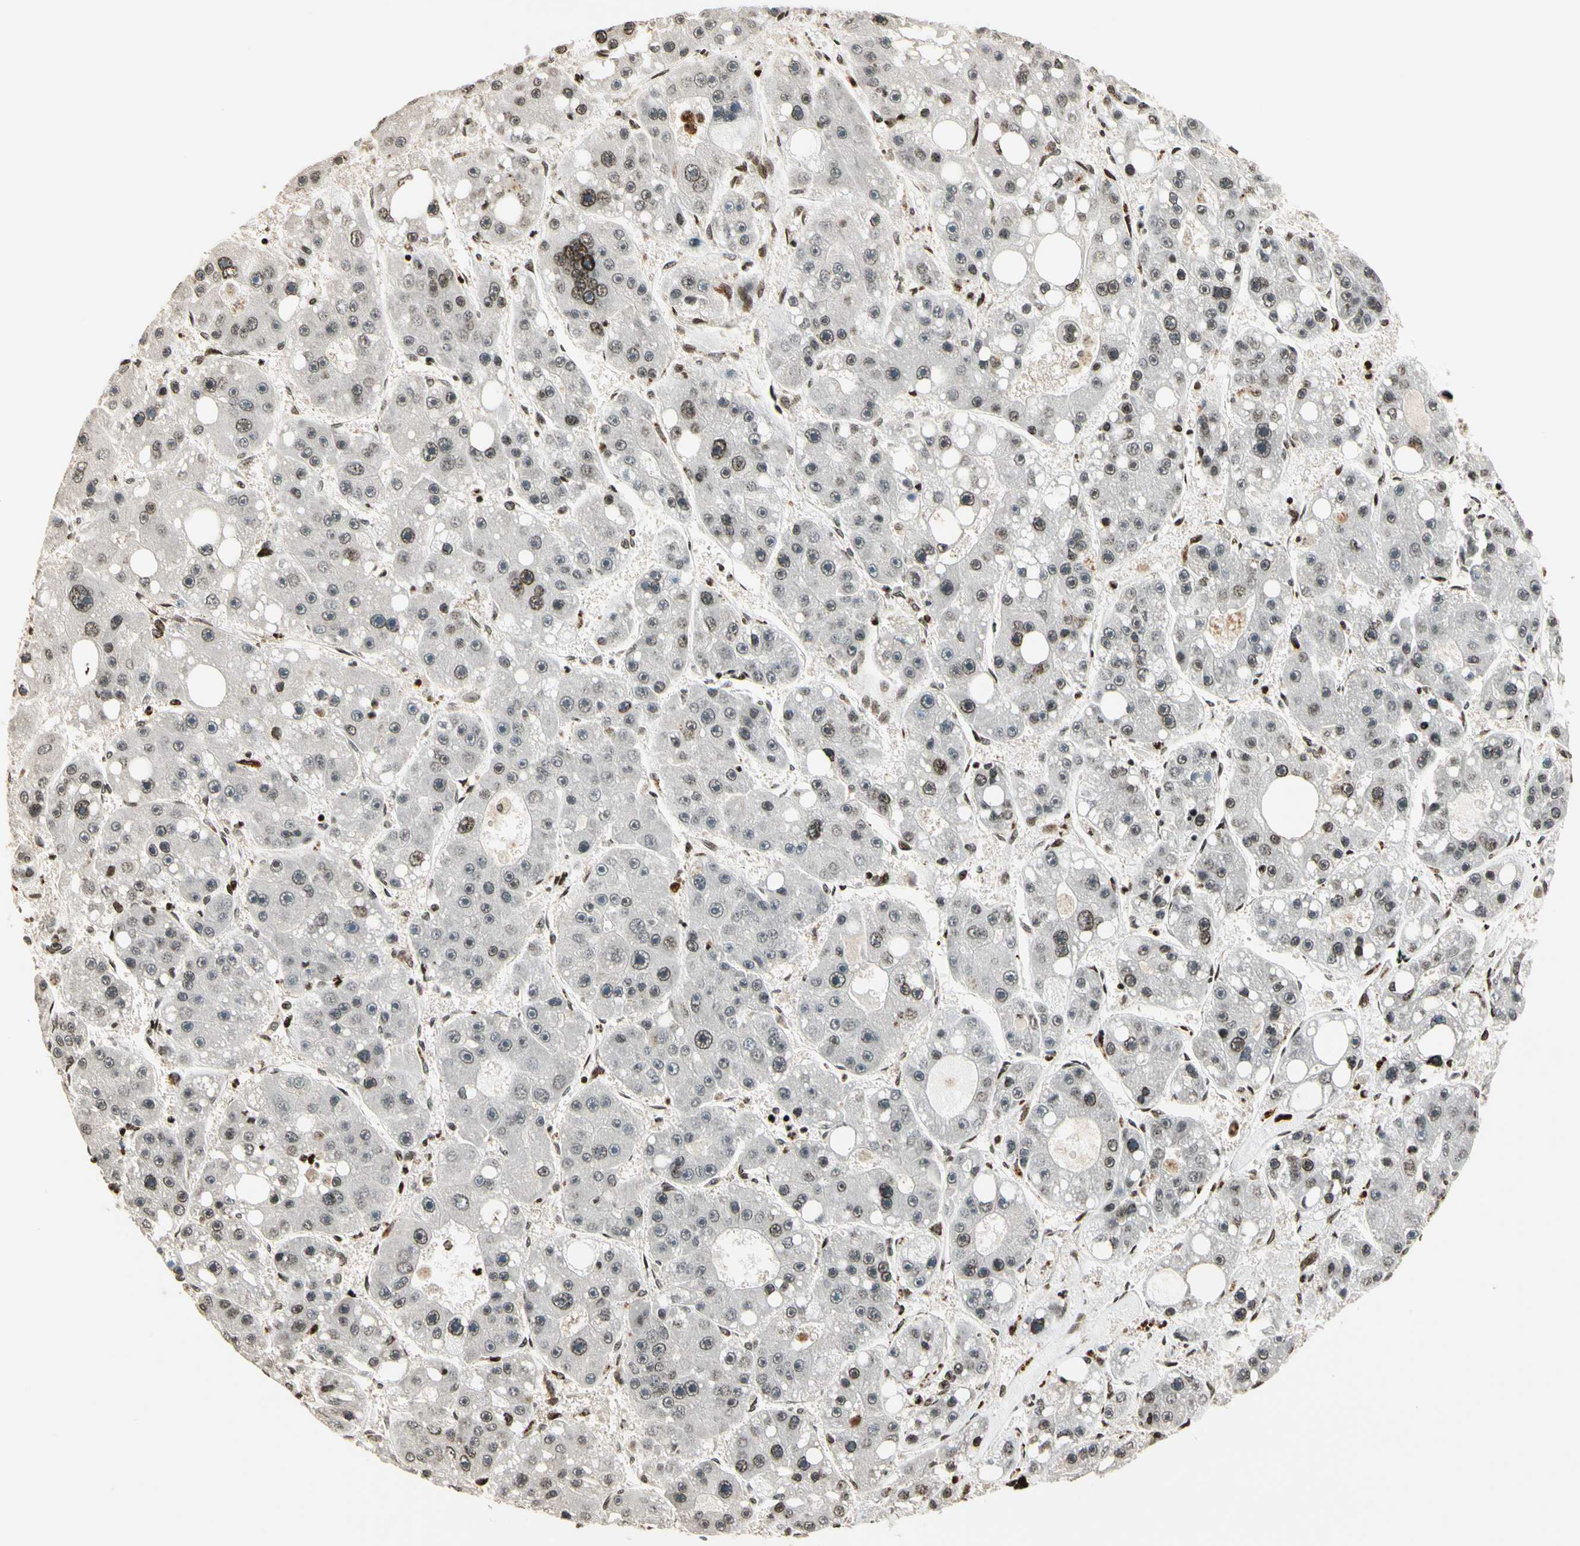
{"staining": {"intensity": "moderate", "quantity": "<25%", "location": "nuclear"}, "tissue": "liver cancer", "cell_type": "Tumor cells", "image_type": "cancer", "snomed": [{"axis": "morphology", "description": "Carcinoma, Hepatocellular, NOS"}, {"axis": "topography", "description": "Liver"}], "caption": "Immunohistochemical staining of human hepatocellular carcinoma (liver) exhibits moderate nuclear protein staining in approximately <25% of tumor cells.", "gene": "TSHZ3", "patient": {"sex": "female", "age": 61}}